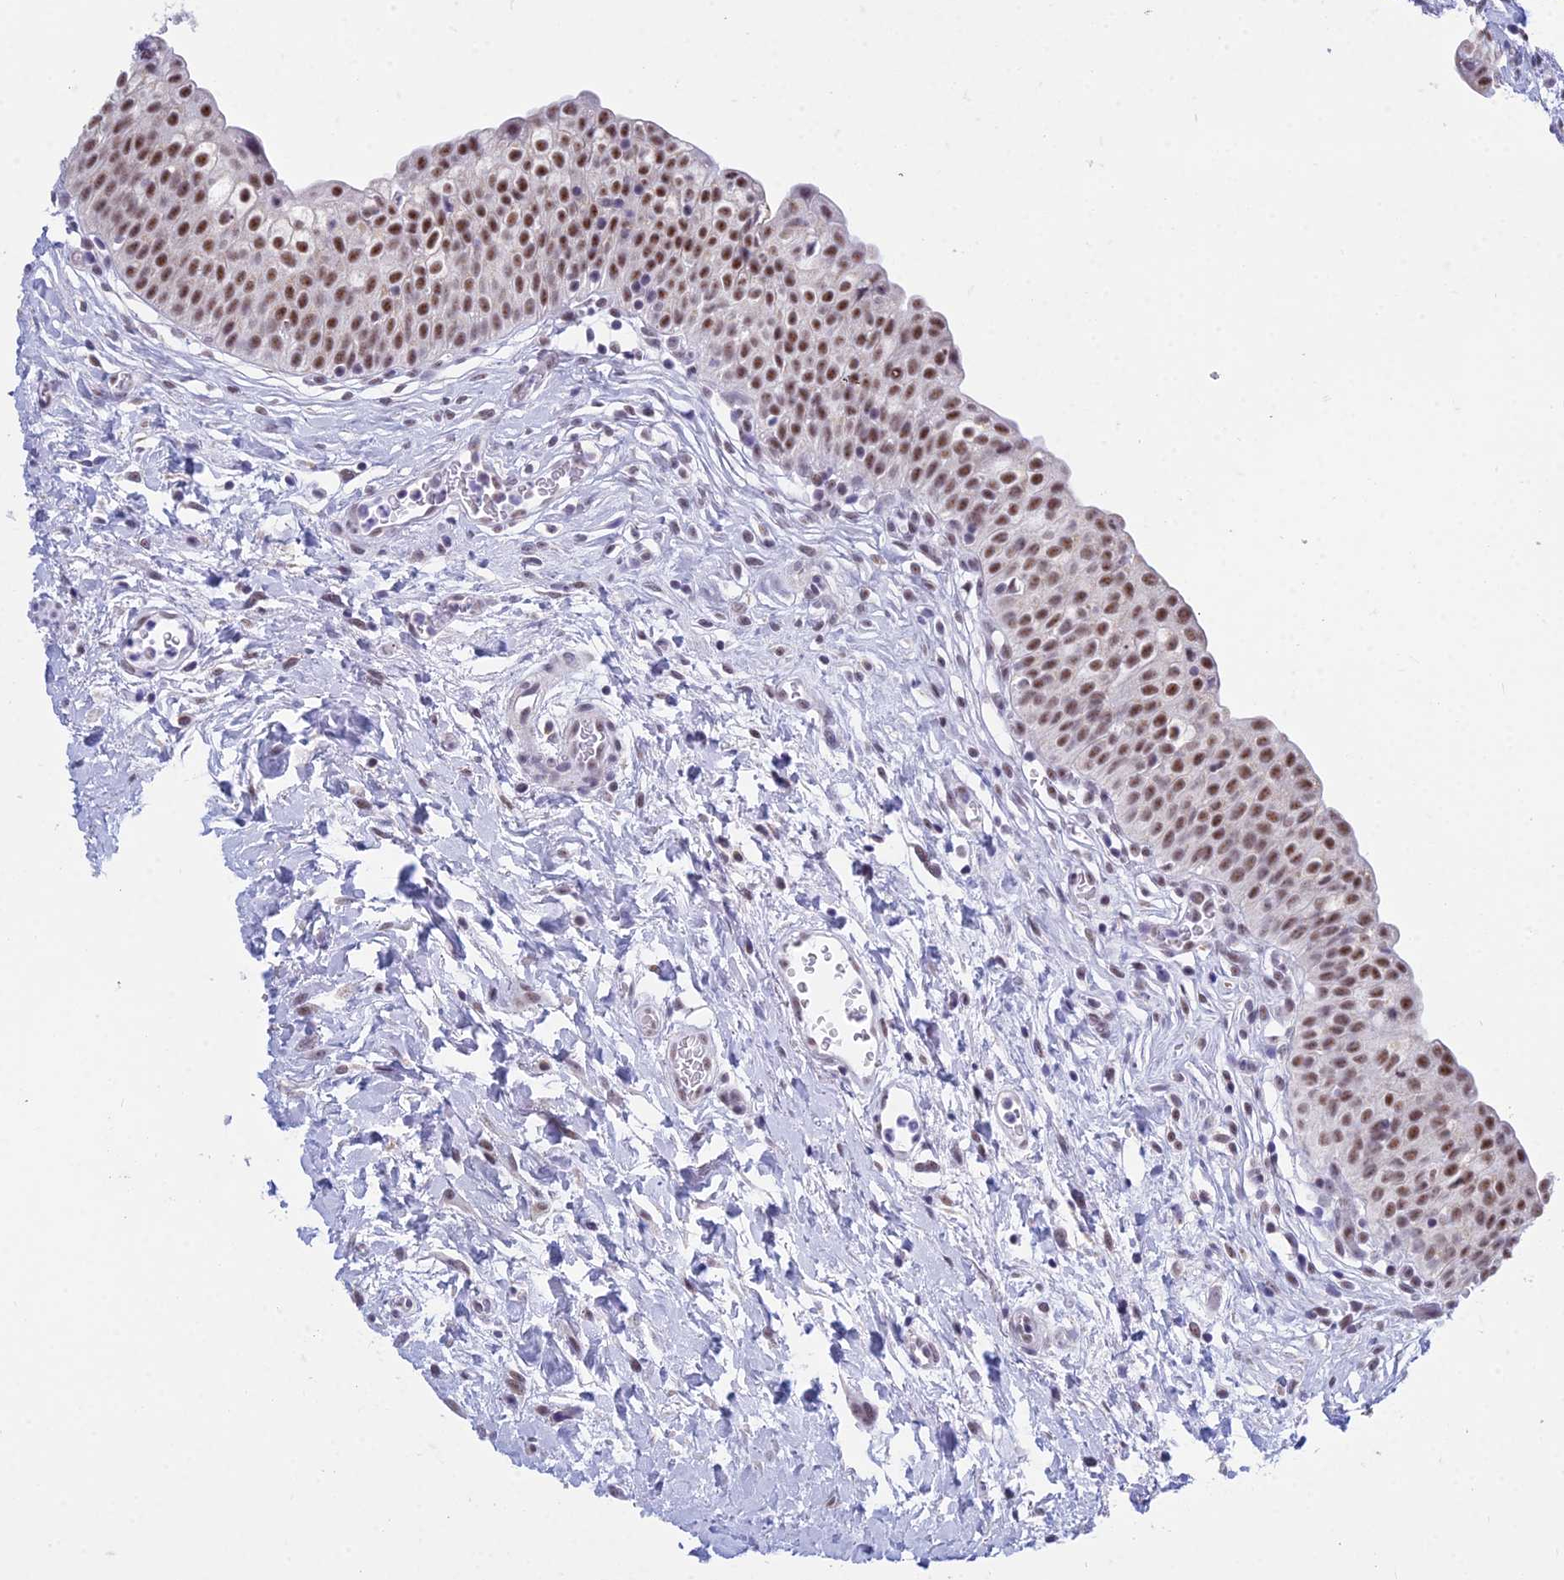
{"staining": {"intensity": "moderate", "quantity": ">75%", "location": "nuclear"}, "tissue": "urinary bladder", "cell_type": "Urothelial cells", "image_type": "normal", "snomed": [{"axis": "morphology", "description": "Normal tissue, NOS"}, {"axis": "topography", "description": "Urinary bladder"}], "caption": "High-power microscopy captured an immunohistochemistry histopathology image of unremarkable urinary bladder, revealing moderate nuclear positivity in about >75% of urothelial cells. Using DAB (brown) and hematoxylin (blue) stains, captured at high magnification using brightfield microscopy.", "gene": "KLF14", "patient": {"sex": "male", "age": 55}}